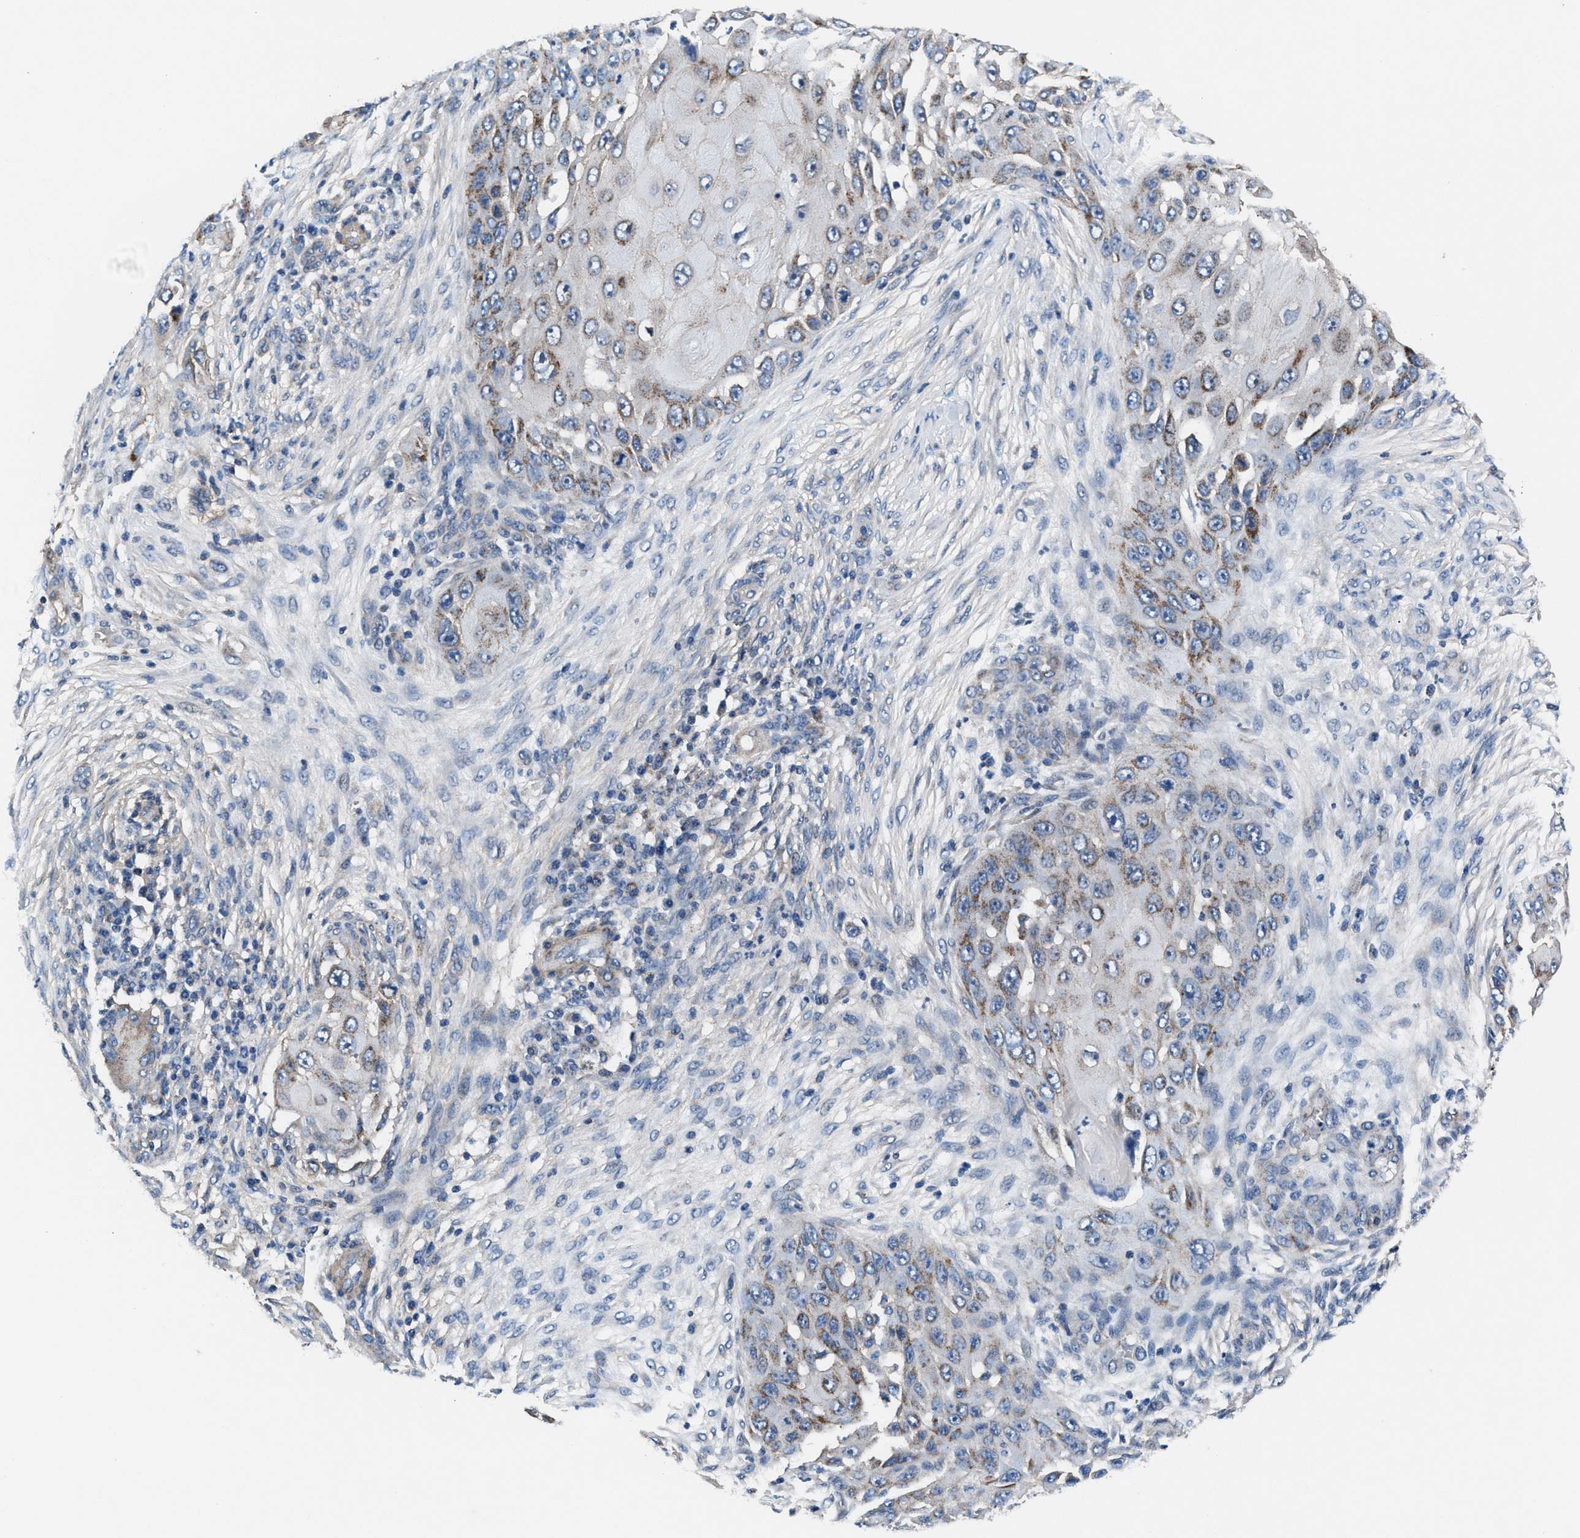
{"staining": {"intensity": "moderate", "quantity": "<25%", "location": "cytoplasmic/membranous"}, "tissue": "skin cancer", "cell_type": "Tumor cells", "image_type": "cancer", "snomed": [{"axis": "morphology", "description": "Squamous cell carcinoma, NOS"}, {"axis": "topography", "description": "Skin"}], "caption": "DAB (3,3'-diaminobenzidine) immunohistochemical staining of human skin cancer displays moderate cytoplasmic/membranous protein expression in approximately <25% of tumor cells.", "gene": "NKTR", "patient": {"sex": "female", "age": 44}}